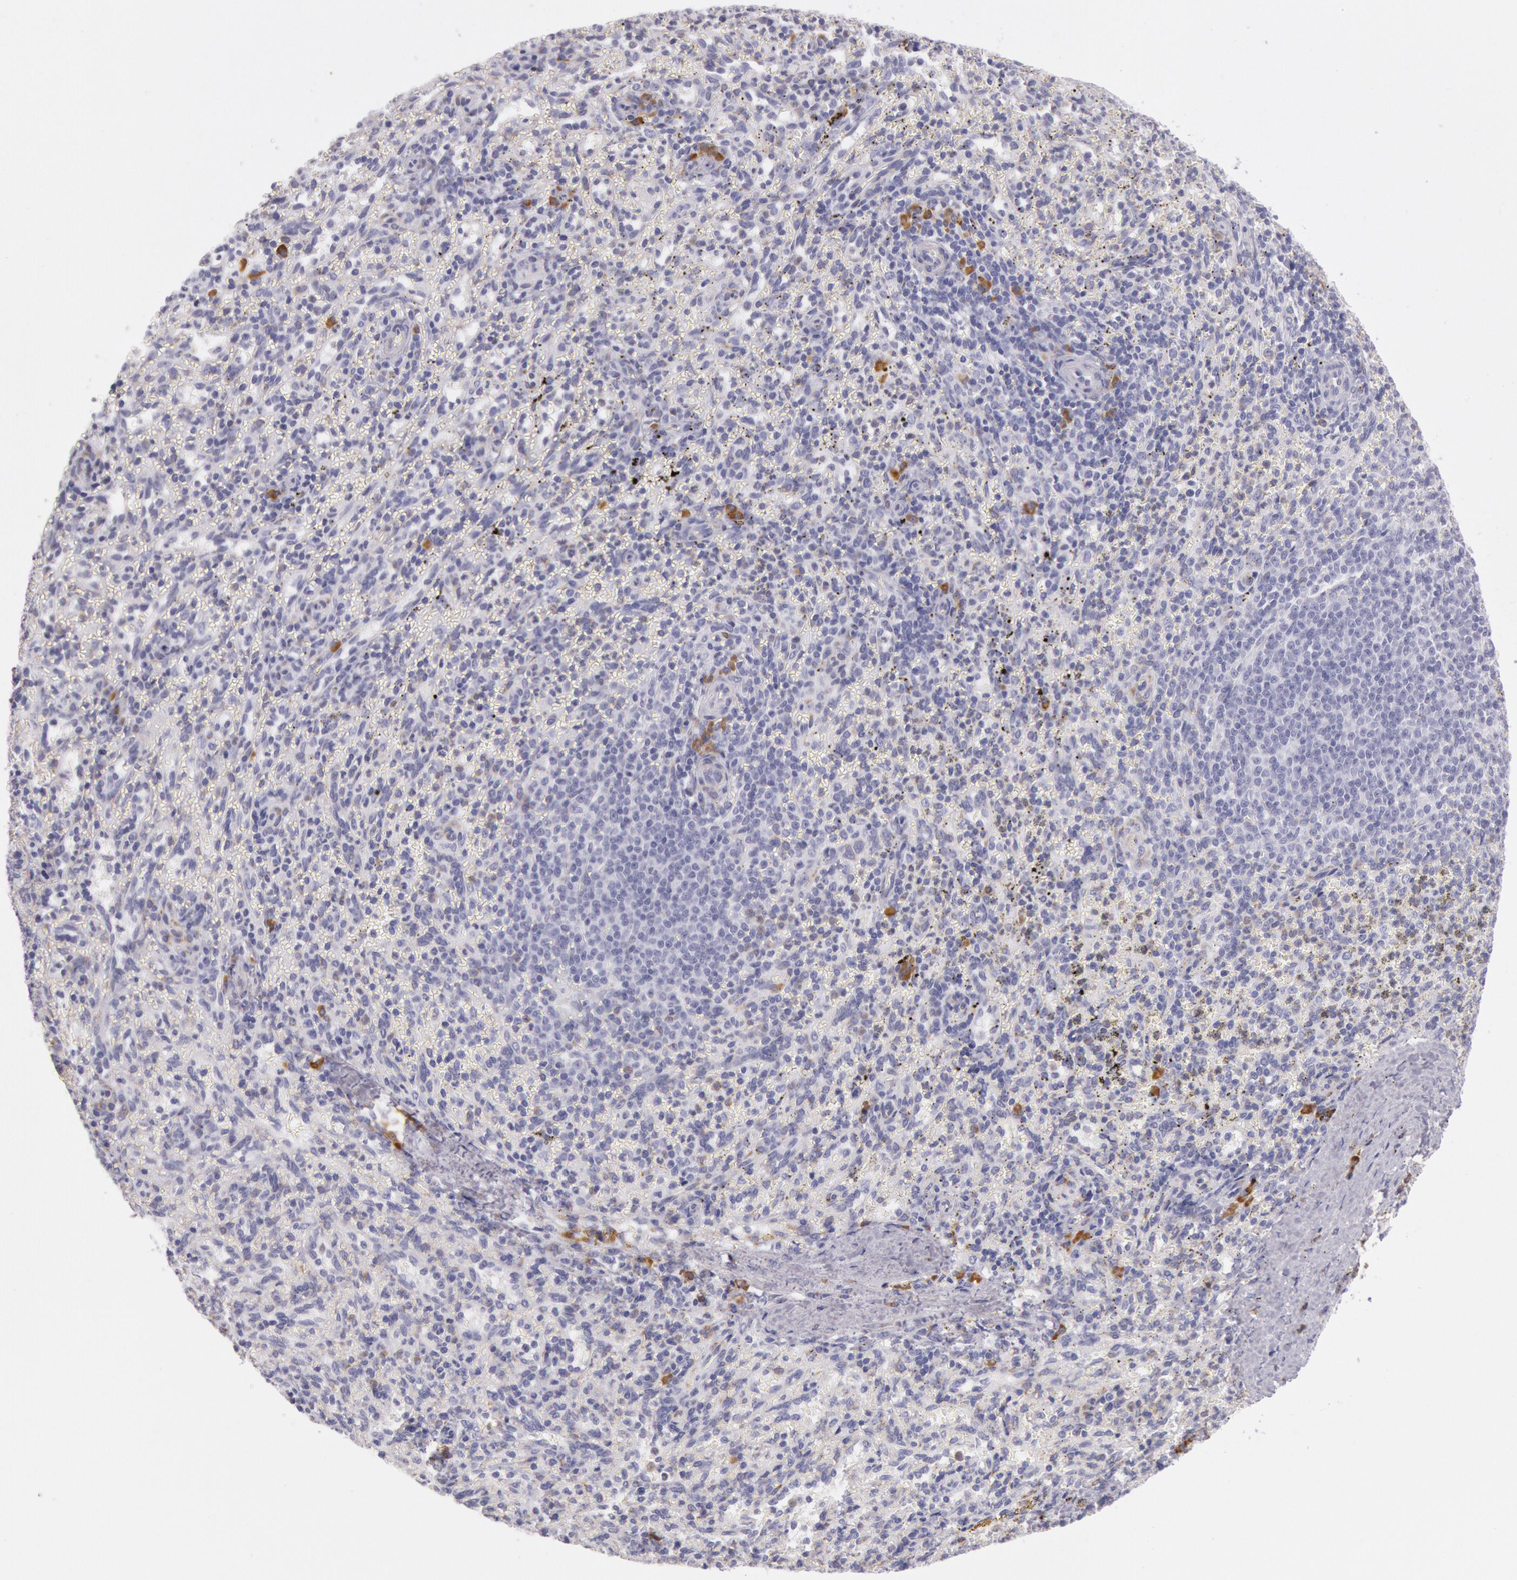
{"staining": {"intensity": "strong", "quantity": "<25%", "location": "cytoplasmic/membranous"}, "tissue": "spleen", "cell_type": "Cells in red pulp", "image_type": "normal", "snomed": [{"axis": "morphology", "description": "Normal tissue, NOS"}, {"axis": "topography", "description": "Spleen"}], "caption": "High-power microscopy captured an immunohistochemistry (IHC) image of normal spleen, revealing strong cytoplasmic/membranous expression in about <25% of cells in red pulp.", "gene": "CIDEB", "patient": {"sex": "female", "age": 10}}